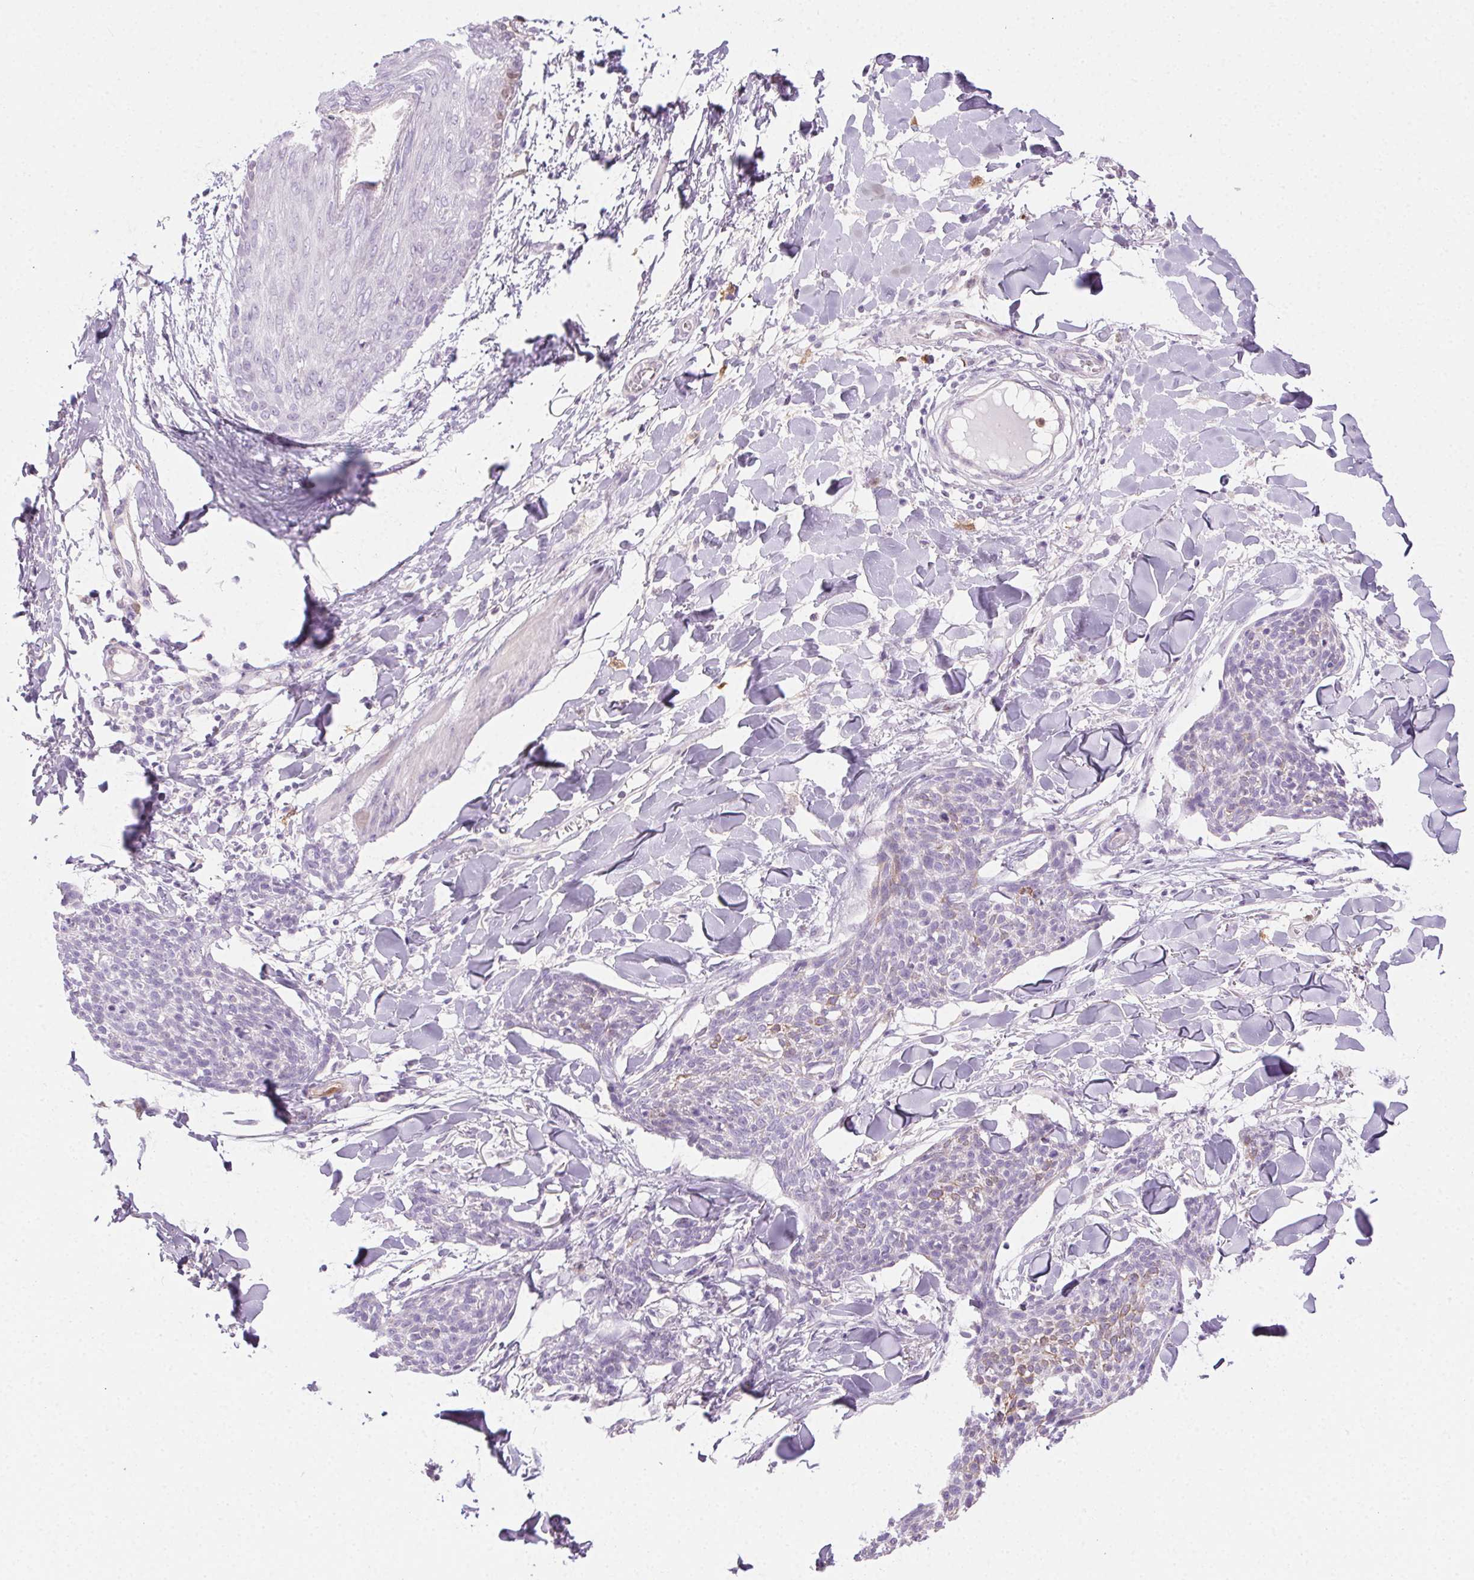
{"staining": {"intensity": "moderate", "quantity": "25%-75%", "location": "cytoplasmic/membranous"}, "tissue": "skin cancer", "cell_type": "Tumor cells", "image_type": "cancer", "snomed": [{"axis": "morphology", "description": "Squamous cell carcinoma, NOS"}, {"axis": "topography", "description": "Skin"}, {"axis": "topography", "description": "Vulva"}], "caption": "The photomicrograph reveals immunohistochemical staining of squamous cell carcinoma (skin). There is moderate cytoplasmic/membranous staining is seen in approximately 25%-75% of tumor cells. The protein of interest is shown in brown color, while the nuclei are stained blue.", "gene": "TMEM45A", "patient": {"sex": "female", "age": 75}}